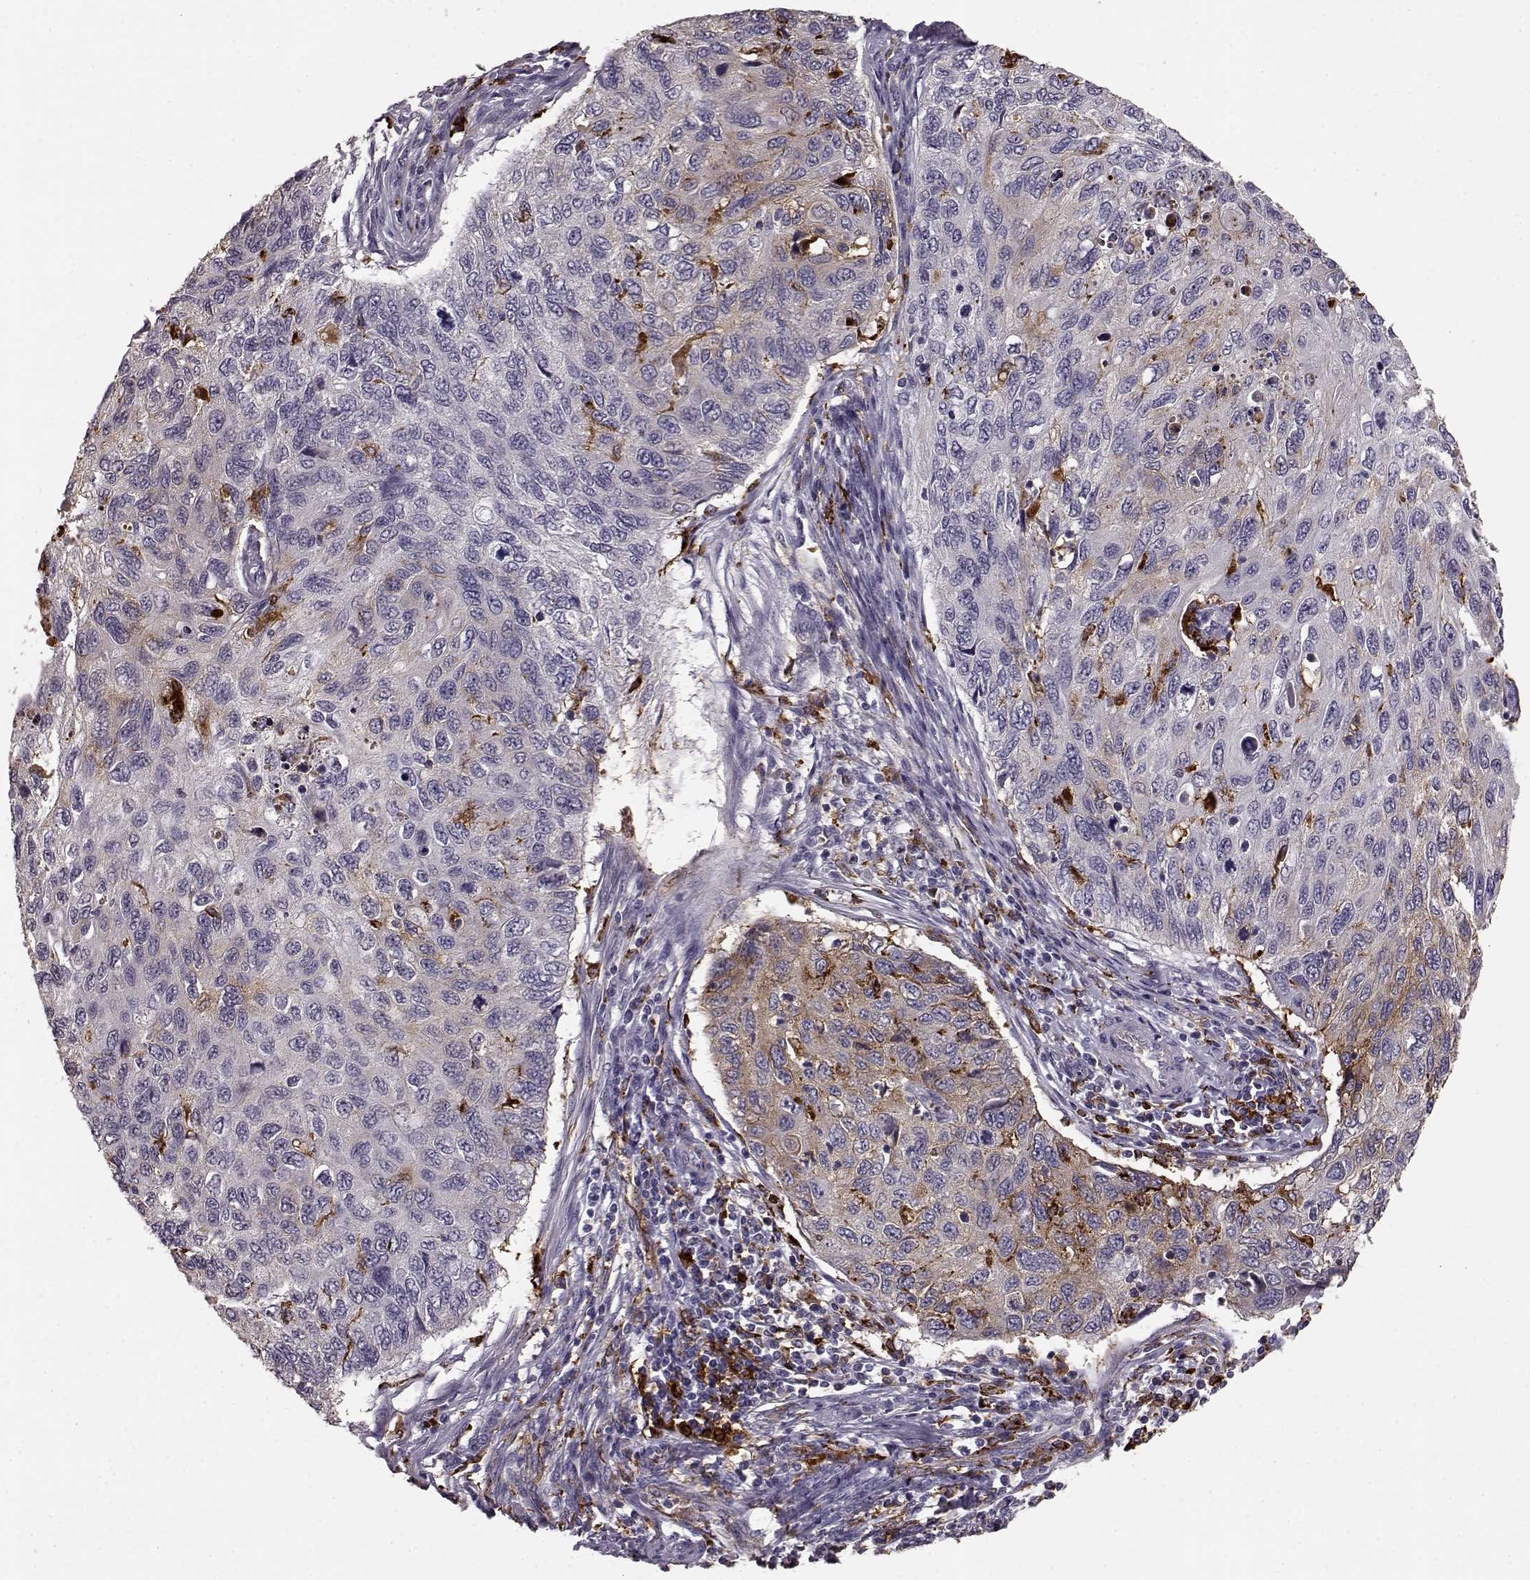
{"staining": {"intensity": "weak", "quantity": "<25%", "location": "cytoplasmic/membranous"}, "tissue": "cervical cancer", "cell_type": "Tumor cells", "image_type": "cancer", "snomed": [{"axis": "morphology", "description": "Squamous cell carcinoma, NOS"}, {"axis": "topography", "description": "Cervix"}], "caption": "An immunohistochemistry micrograph of cervical cancer (squamous cell carcinoma) is shown. There is no staining in tumor cells of cervical cancer (squamous cell carcinoma).", "gene": "CCNF", "patient": {"sex": "female", "age": 70}}